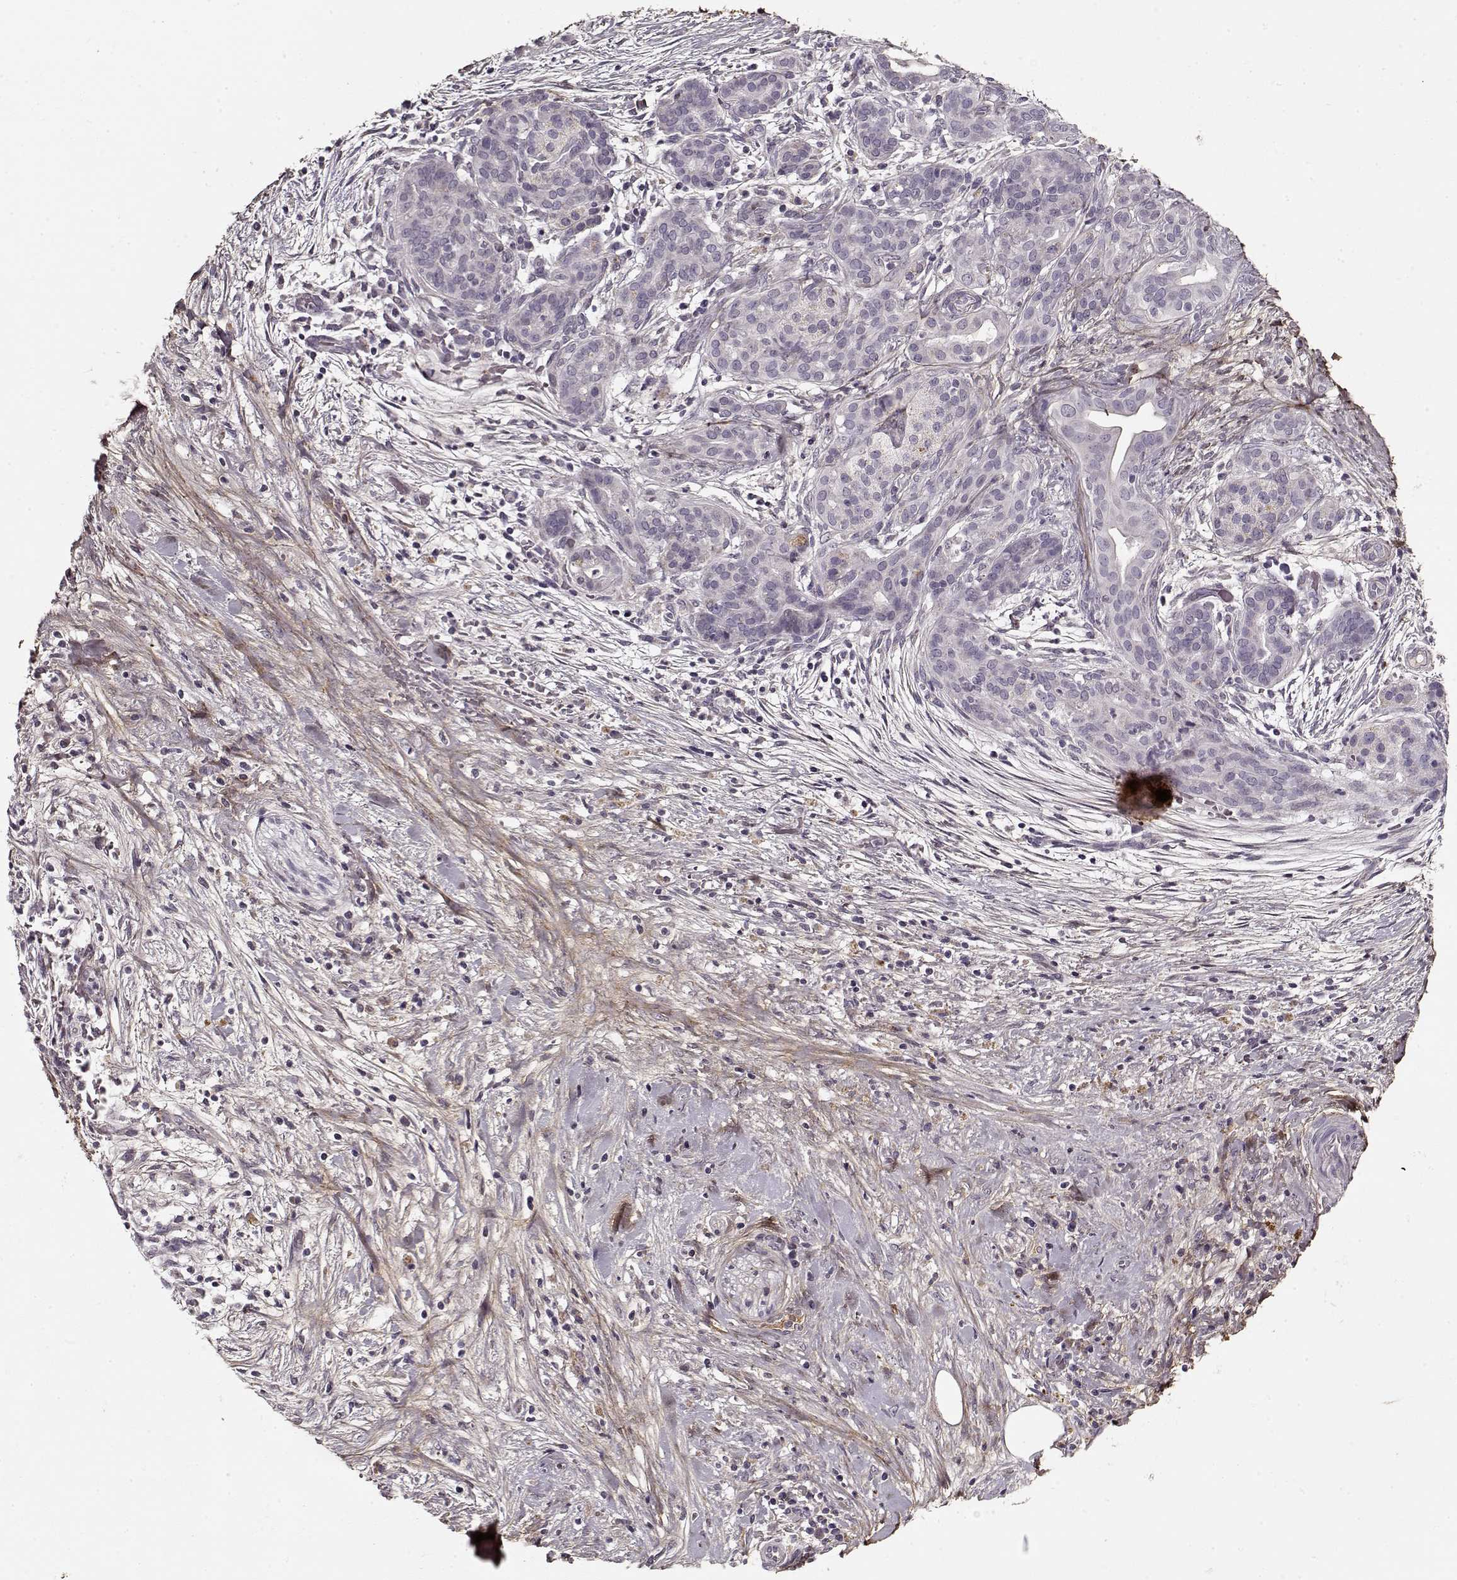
{"staining": {"intensity": "negative", "quantity": "none", "location": "none"}, "tissue": "pancreatic cancer", "cell_type": "Tumor cells", "image_type": "cancer", "snomed": [{"axis": "morphology", "description": "Adenocarcinoma, NOS"}, {"axis": "topography", "description": "Pancreas"}], "caption": "Immunohistochemistry (IHC) photomicrograph of pancreatic cancer (adenocarcinoma) stained for a protein (brown), which demonstrates no positivity in tumor cells.", "gene": "LUM", "patient": {"sex": "male", "age": 44}}